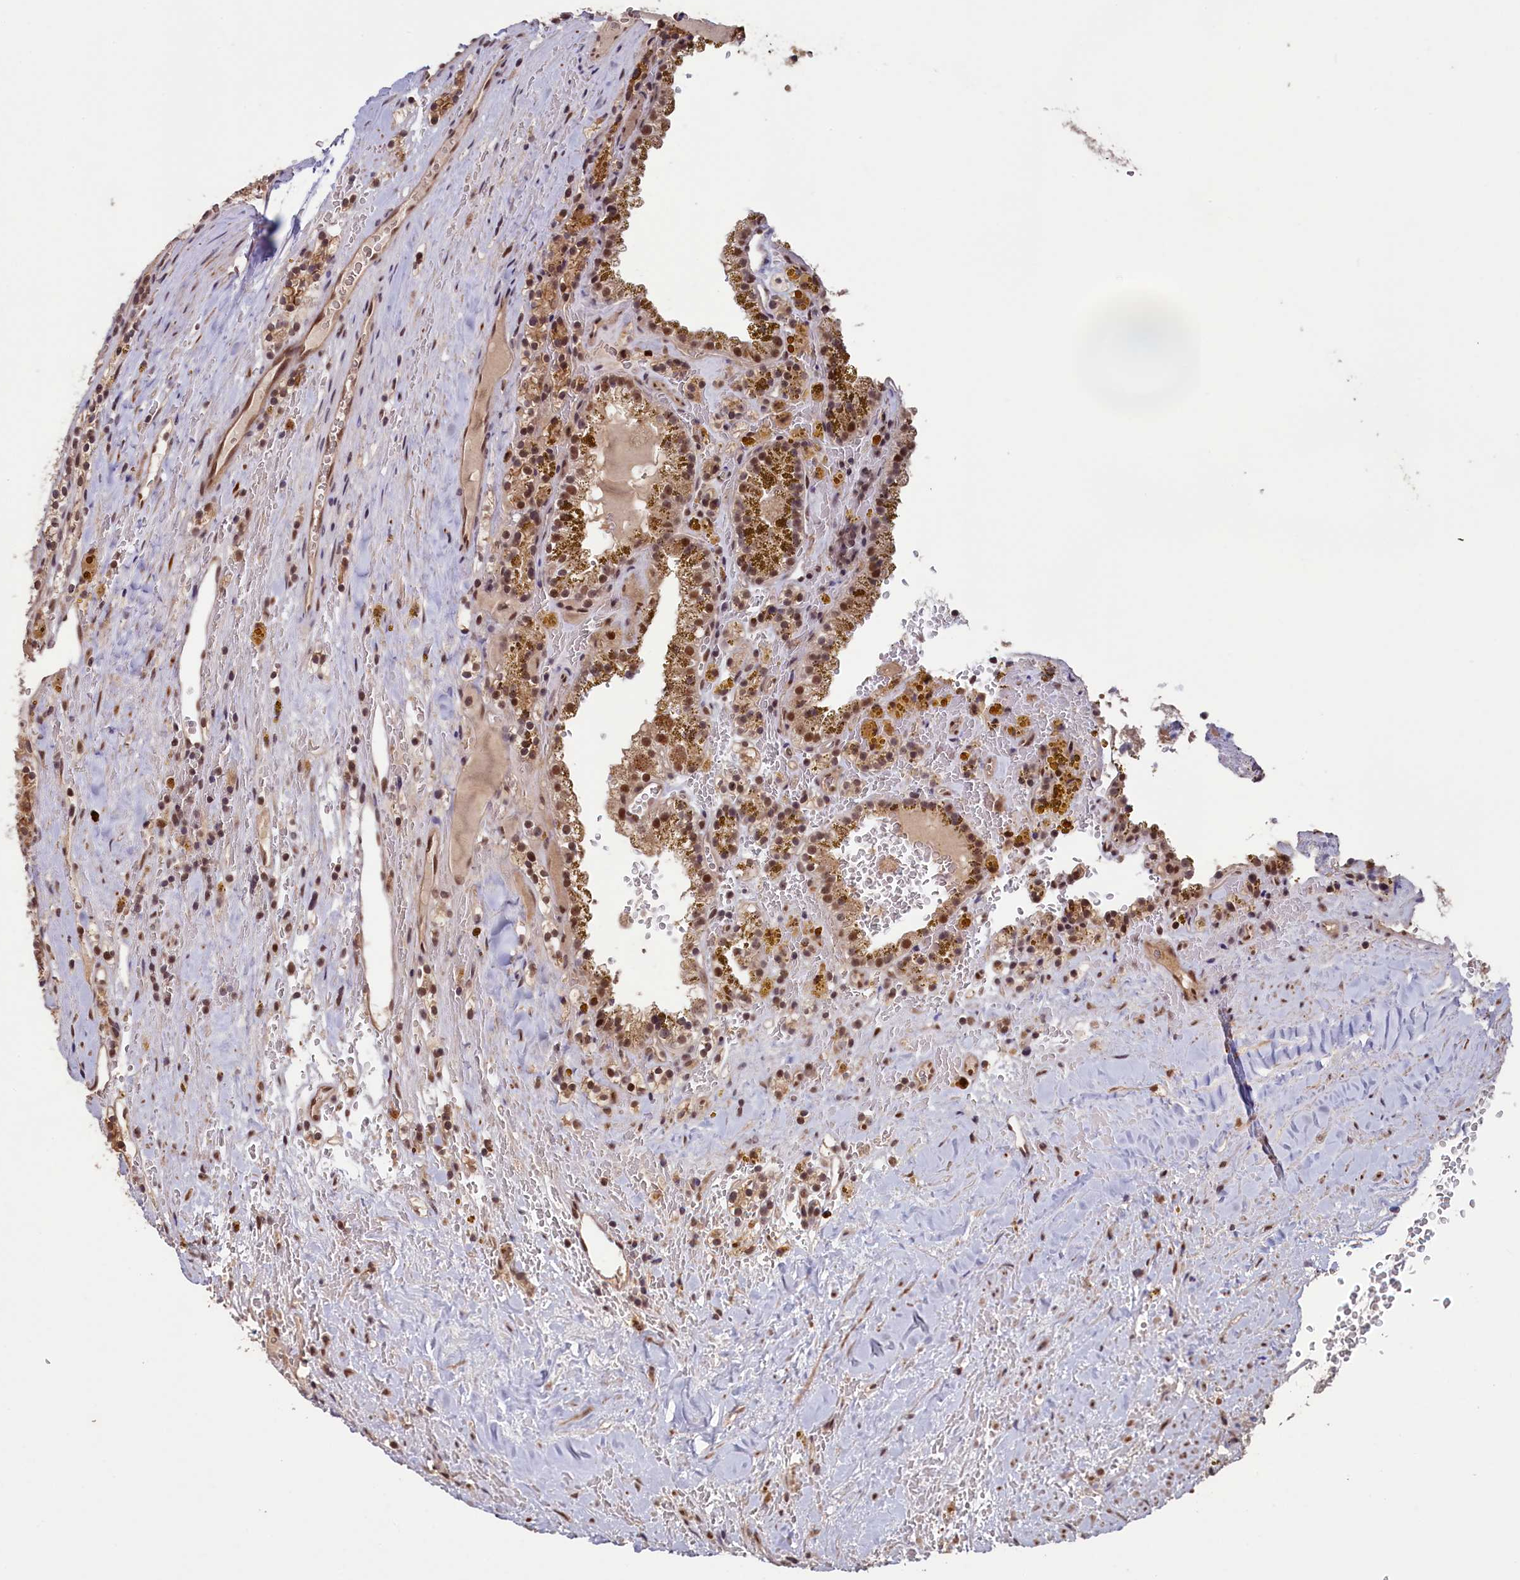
{"staining": {"intensity": "moderate", "quantity": ">75%", "location": "nuclear"}, "tissue": "renal cancer", "cell_type": "Tumor cells", "image_type": "cancer", "snomed": [{"axis": "morphology", "description": "Adenocarcinoma, NOS"}, {"axis": "topography", "description": "Kidney"}], "caption": "This histopathology image exhibits immunohistochemistry staining of human renal cancer, with medium moderate nuclear positivity in about >75% of tumor cells.", "gene": "NAE1", "patient": {"sex": "female", "age": 56}}